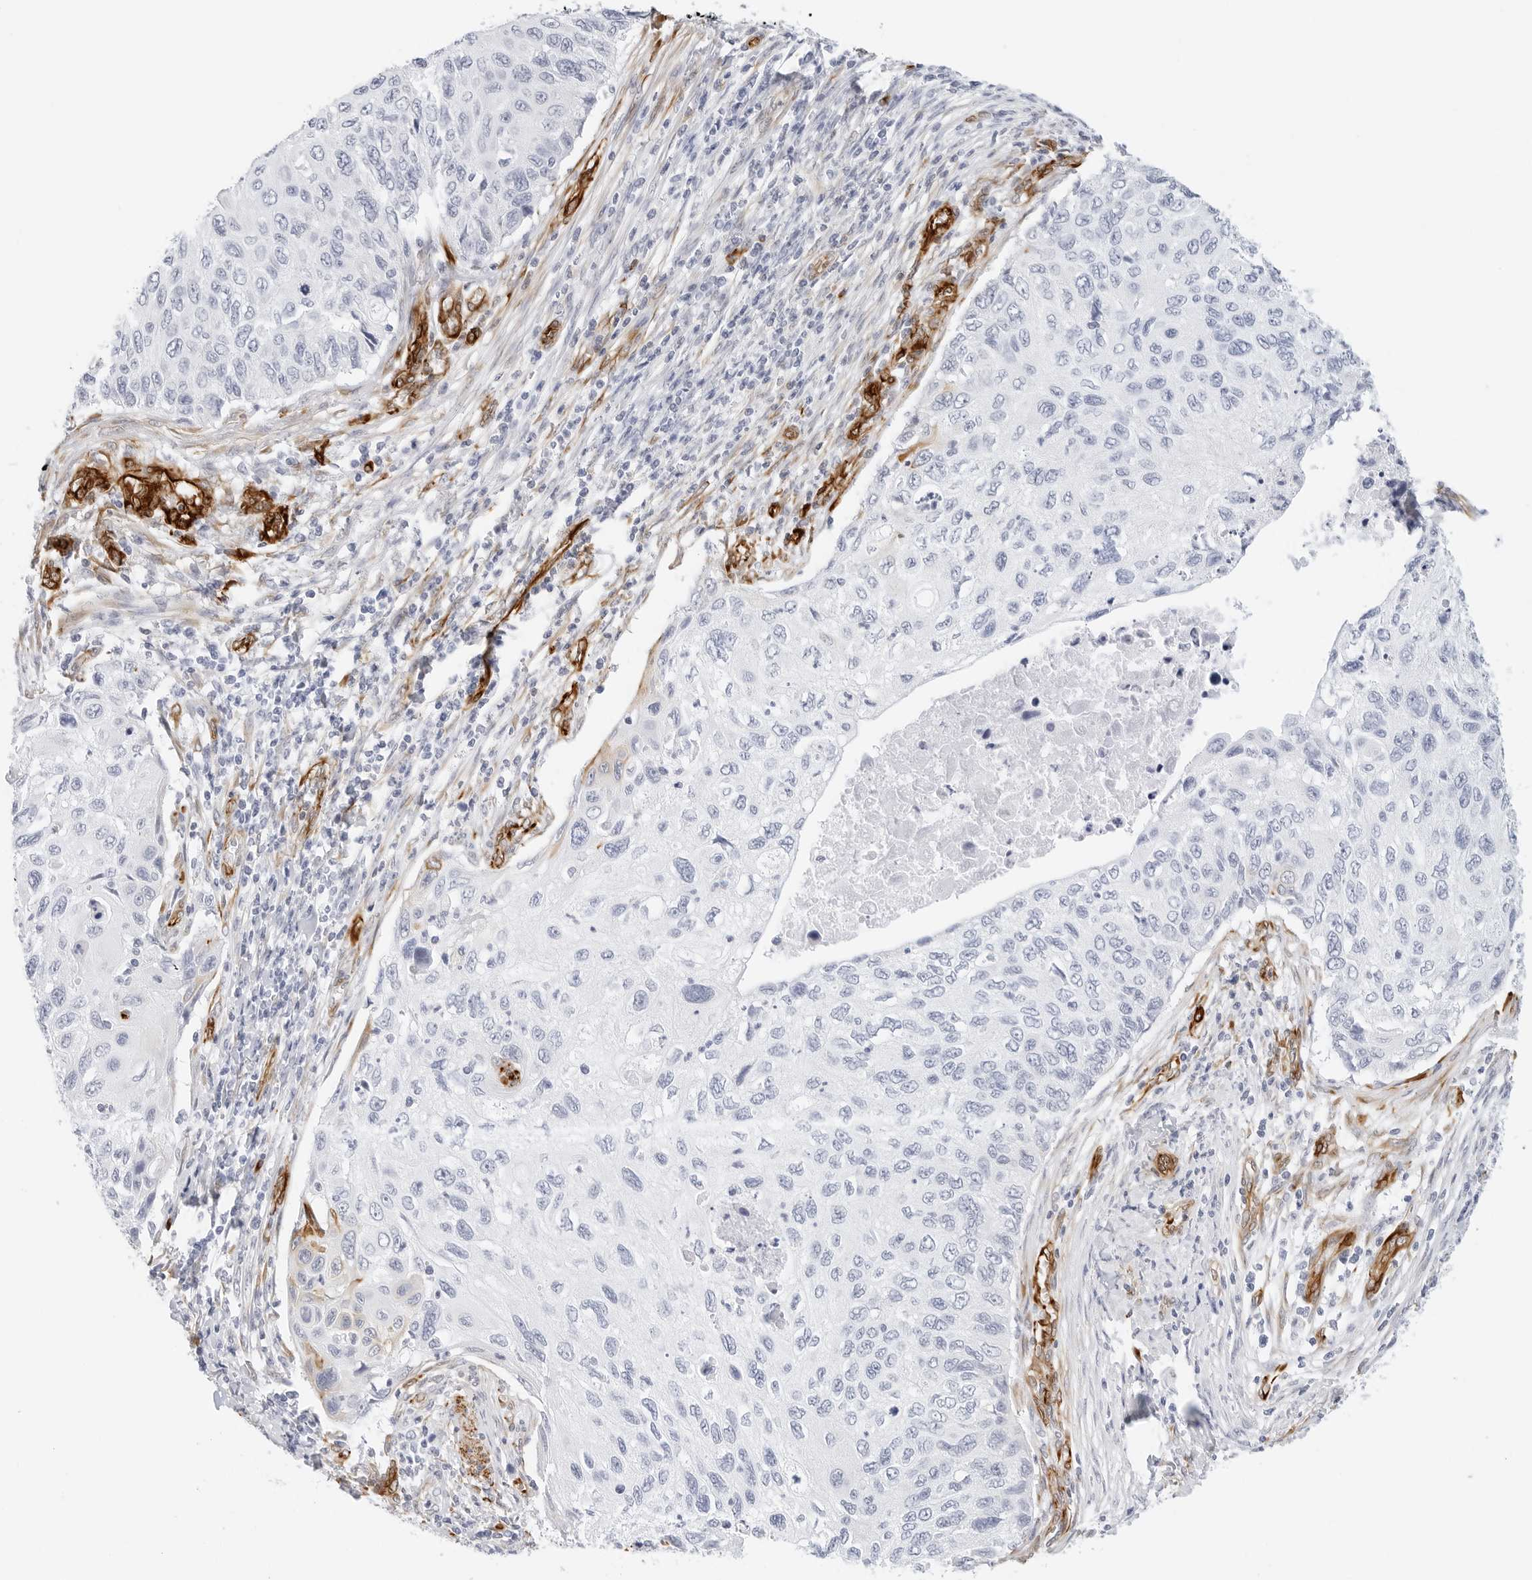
{"staining": {"intensity": "negative", "quantity": "none", "location": "none"}, "tissue": "cervical cancer", "cell_type": "Tumor cells", "image_type": "cancer", "snomed": [{"axis": "morphology", "description": "Squamous cell carcinoma, NOS"}, {"axis": "topography", "description": "Cervix"}], "caption": "This is an immunohistochemistry micrograph of cervical cancer (squamous cell carcinoma). There is no positivity in tumor cells.", "gene": "NES", "patient": {"sex": "female", "age": 70}}